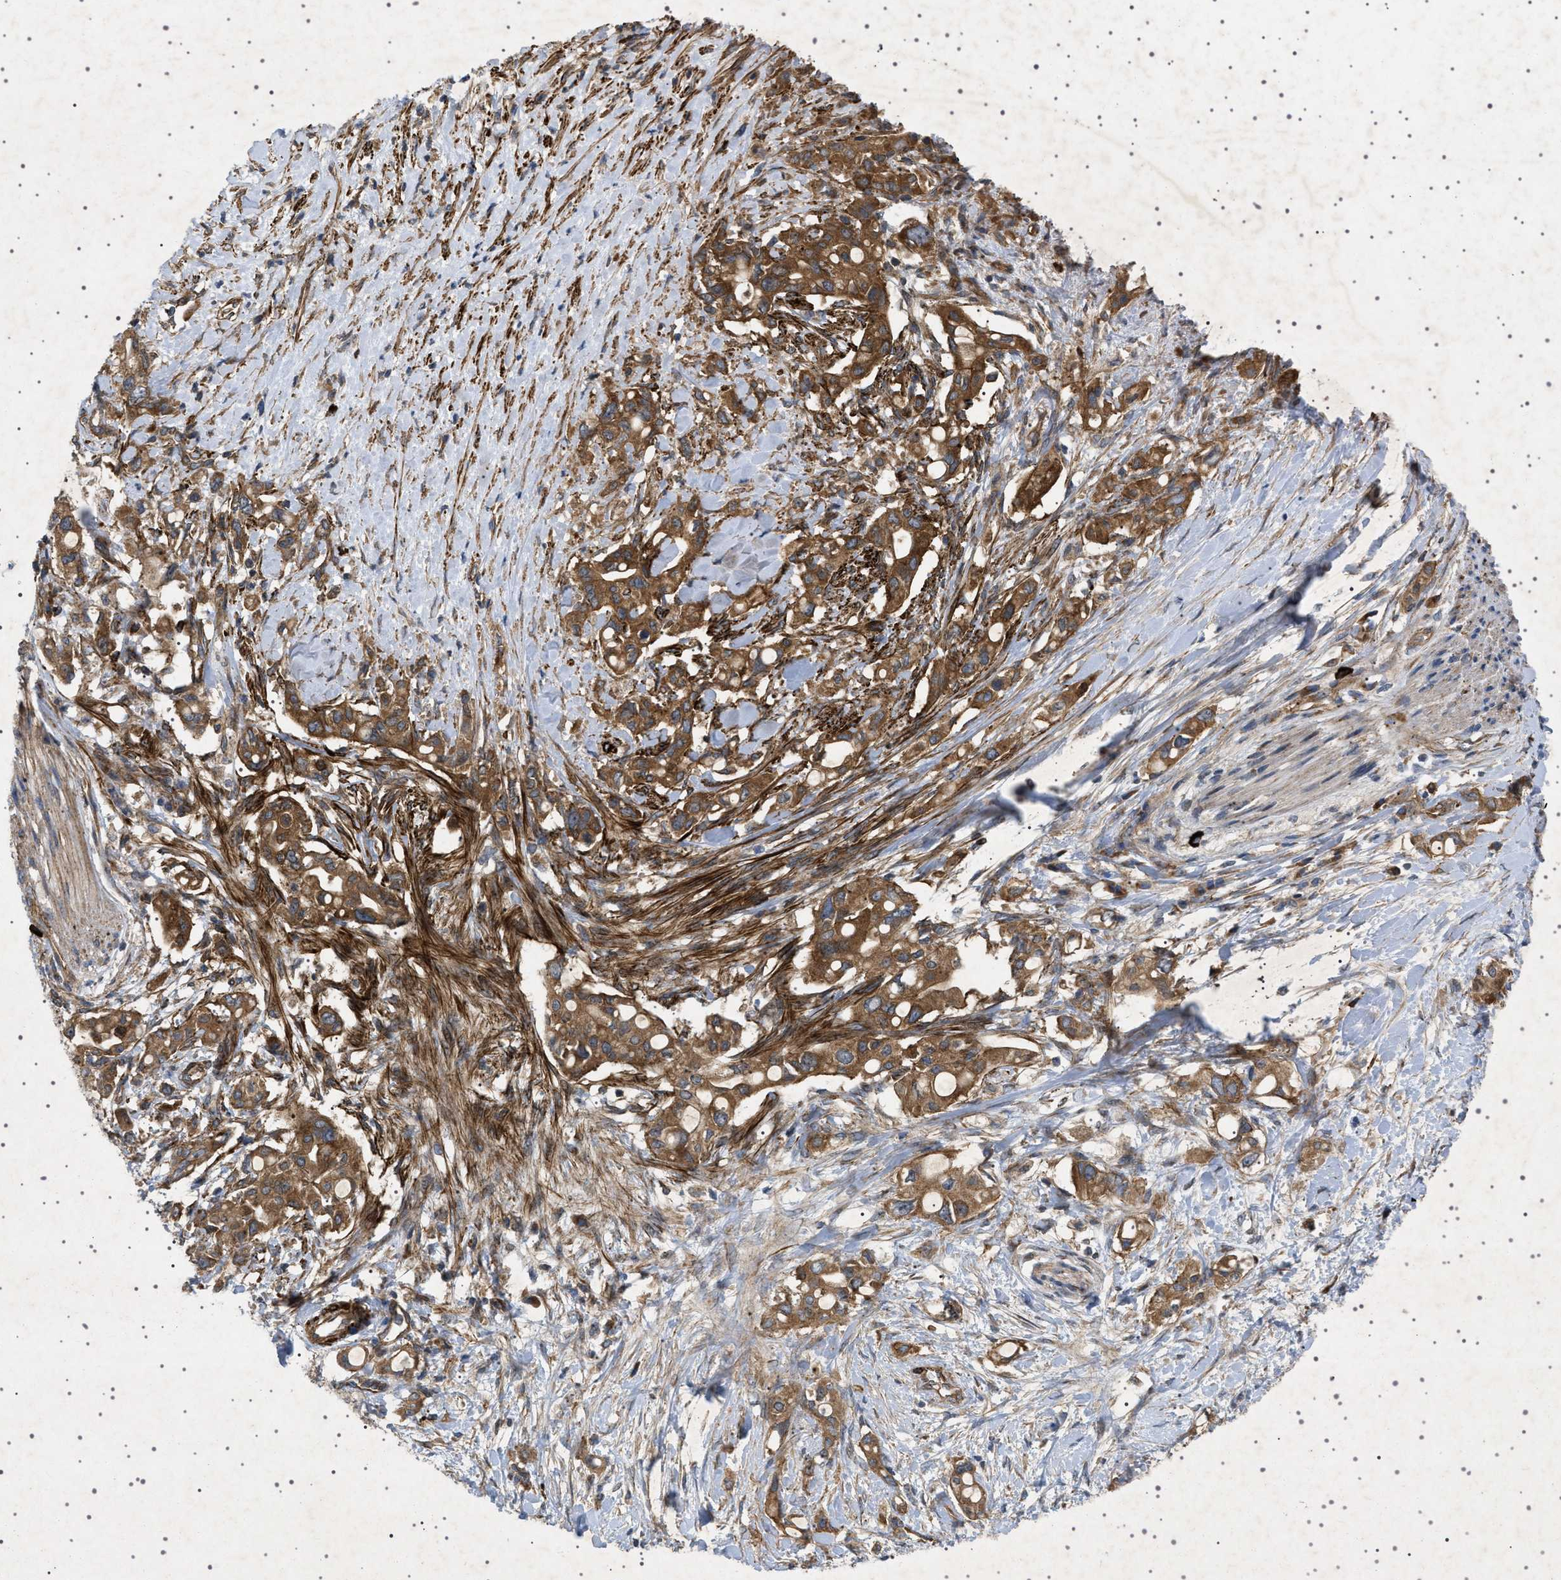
{"staining": {"intensity": "strong", "quantity": ">75%", "location": "cytoplasmic/membranous"}, "tissue": "pancreatic cancer", "cell_type": "Tumor cells", "image_type": "cancer", "snomed": [{"axis": "morphology", "description": "Adenocarcinoma, NOS"}, {"axis": "topography", "description": "Pancreas"}], "caption": "Adenocarcinoma (pancreatic) stained for a protein (brown) exhibits strong cytoplasmic/membranous positive positivity in approximately >75% of tumor cells.", "gene": "CCDC186", "patient": {"sex": "female", "age": 56}}